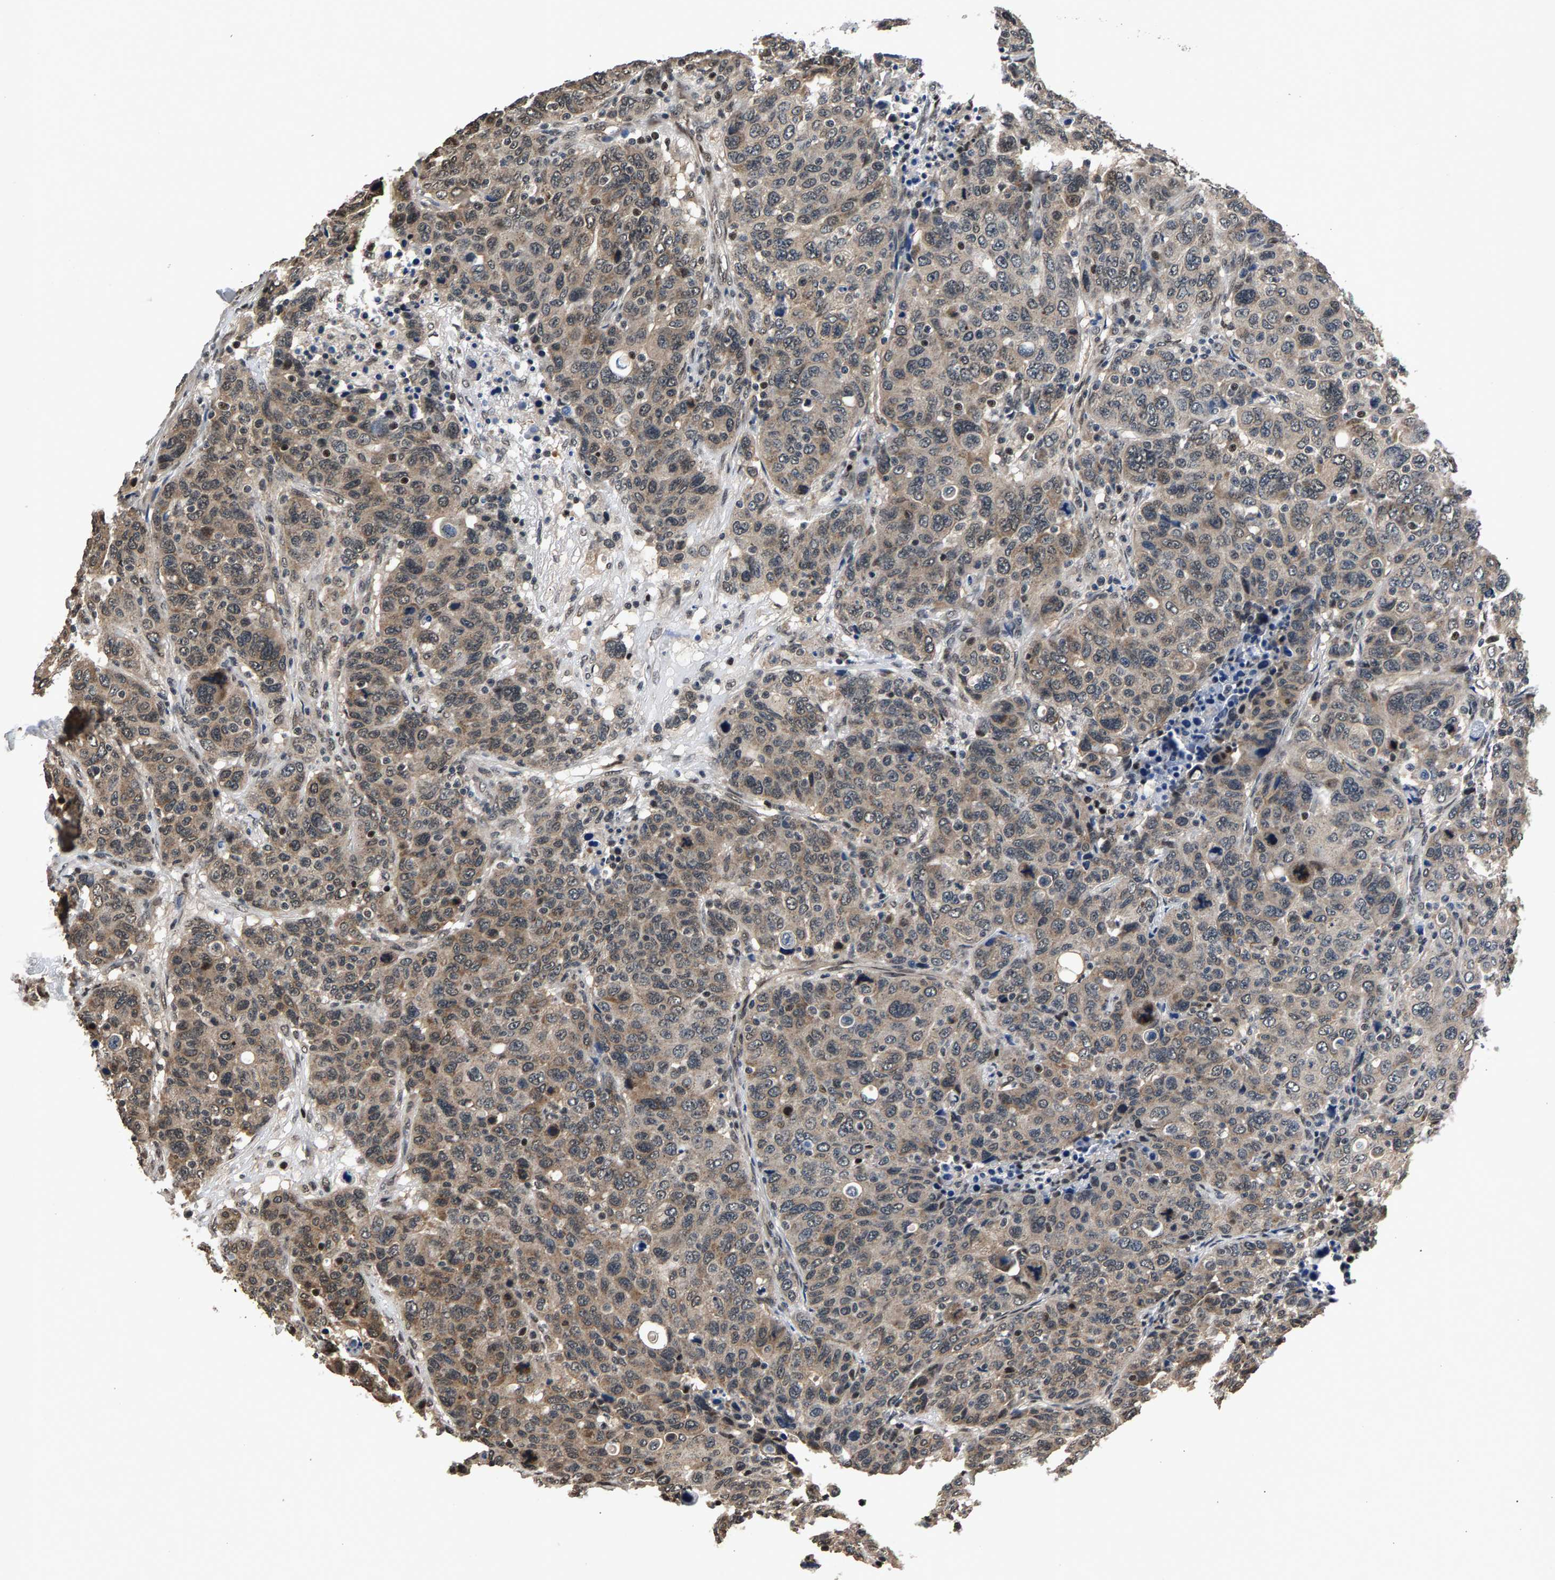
{"staining": {"intensity": "moderate", "quantity": ">75%", "location": "cytoplasmic/membranous,nuclear"}, "tissue": "breast cancer", "cell_type": "Tumor cells", "image_type": "cancer", "snomed": [{"axis": "morphology", "description": "Duct carcinoma"}, {"axis": "topography", "description": "Breast"}], "caption": "Immunohistochemical staining of human infiltrating ductal carcinoma (breast) demonstrates moderate cytoplasmic/membranous and nuclear protein staining in approximately >75% of tumor cells. (Brightfield microscopy of DAB IHC at high magnification).", "gene": "RBM33", "patient": {"sex": "female", "age": 37}}